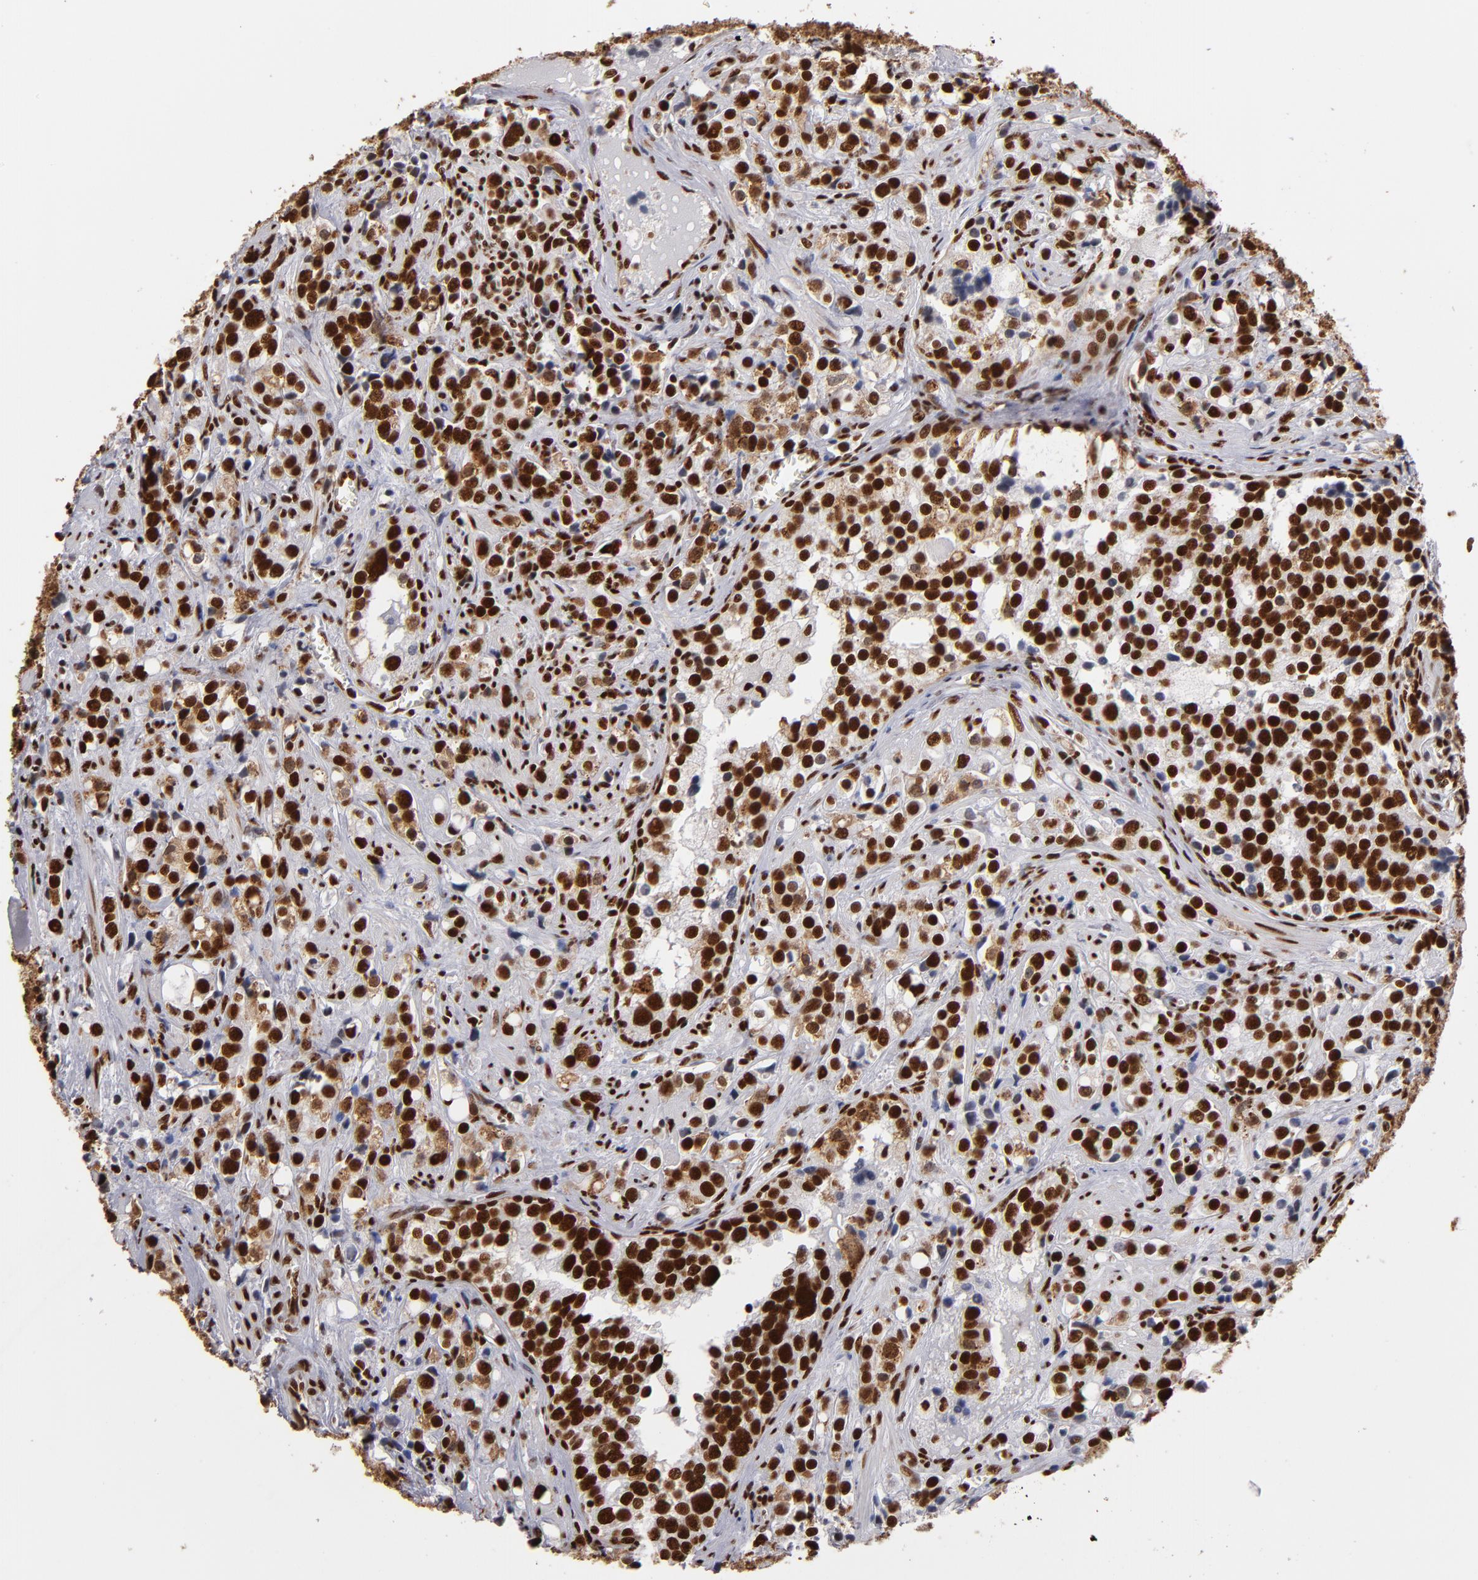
{"staining": {"intensity": "strong", "quantity": ">75%", "location": "nuclear"}, "tissue": "prostate cancer", "cell_type": "Tumor cells", "image_type": "cancer", "snomed": [{"axis": "morphology", "description": "Adenocarcinoma, High grade"}, {"axis": "topography", "description": "Prostate"}], "caption": "Immunohistochemistry image of prostate high-grade adenocarcinoma stained for a protein (brown), which displays high levels of strong nuclear expression in approximately >75% of tumor cells.", "gene": "MRE11", "patient": {"sex": "male", "age": 71}}